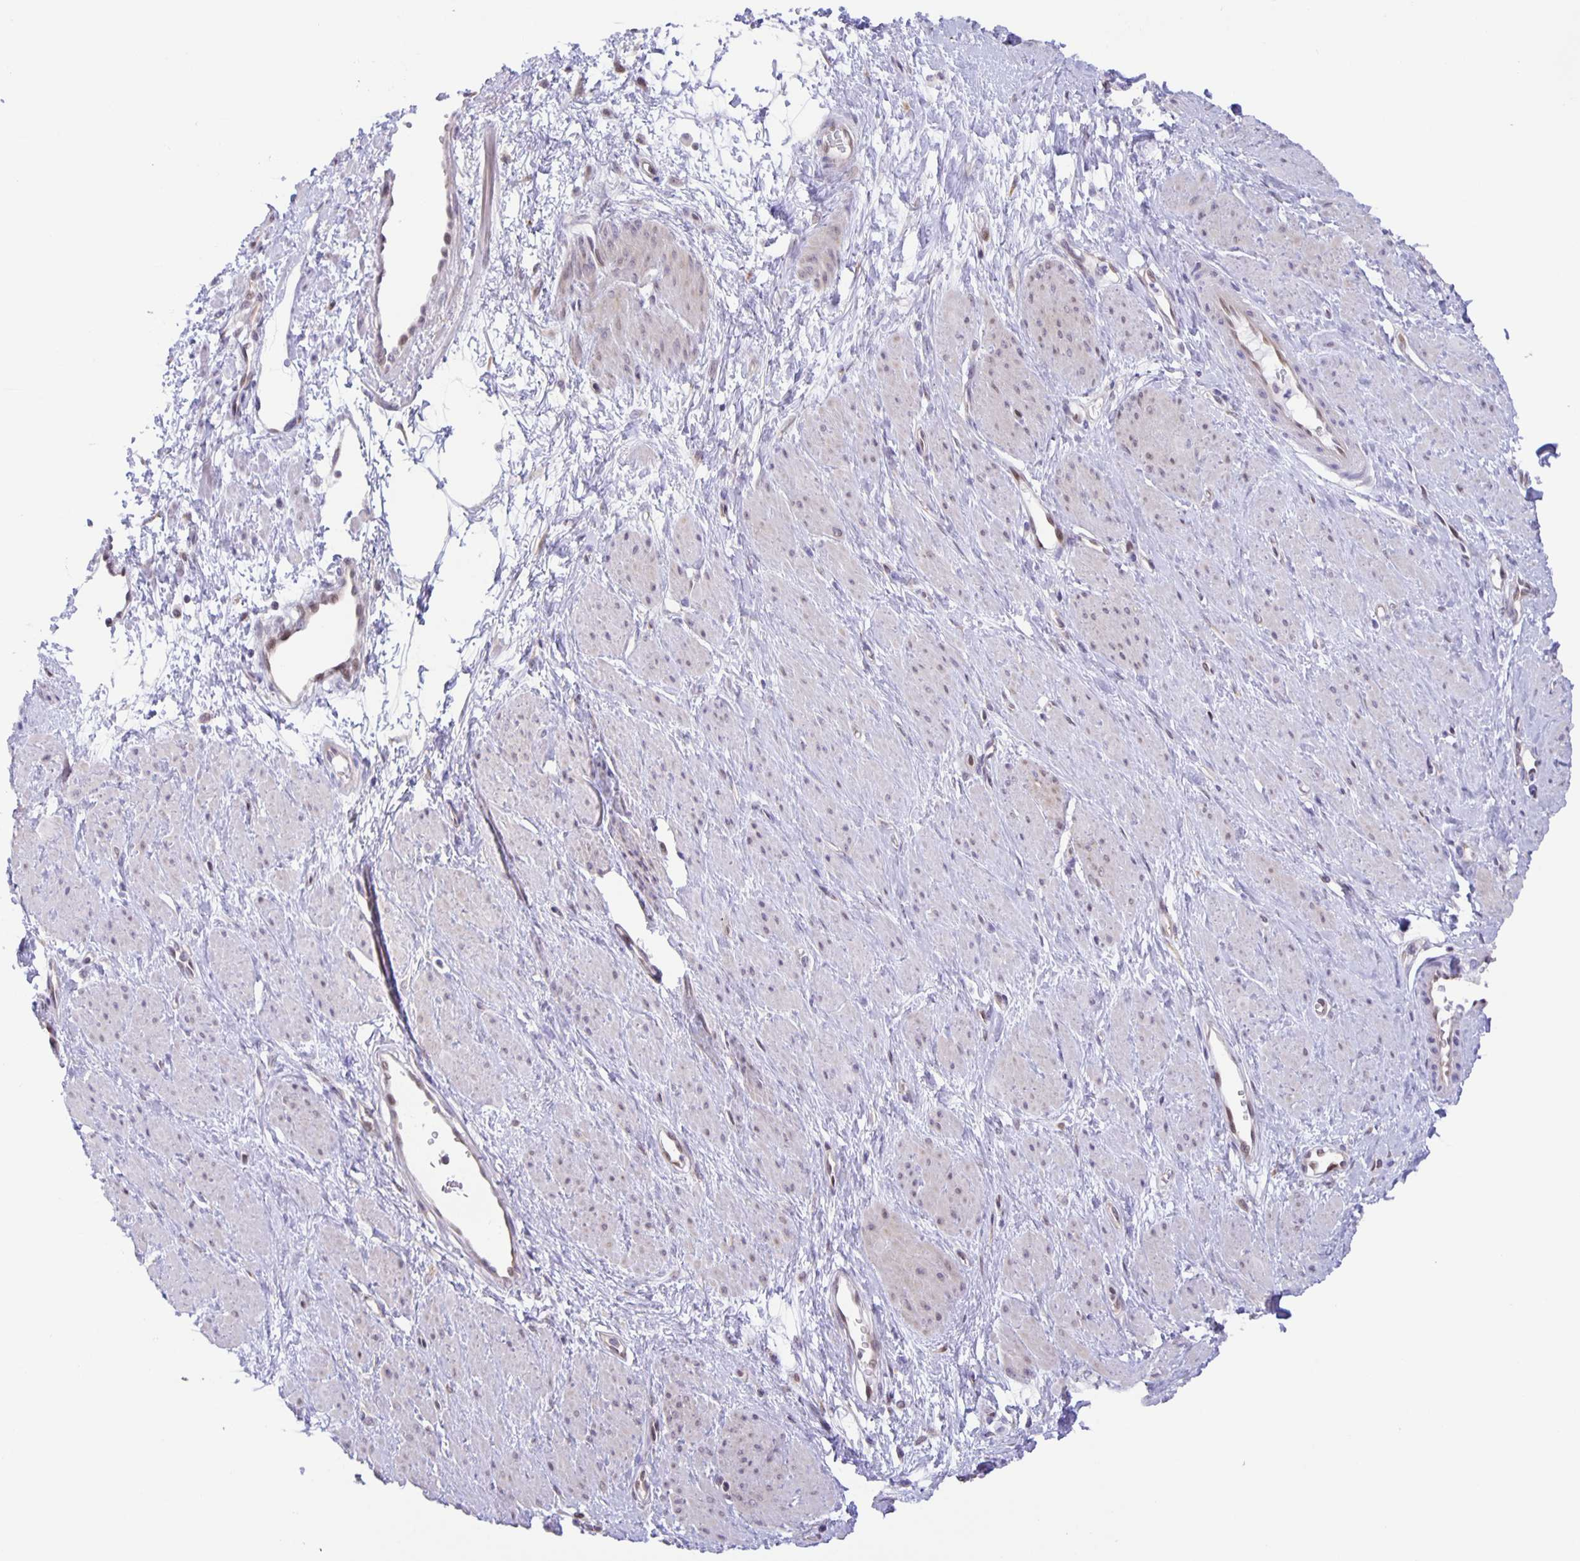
{"staining": {"intensity": "negative", "quantity": "none", "location": "none"}, "tissue": "smooth muscle", "cell_type": "Smooth muscle cells", "image_type": "normal", "snomed": [{"axis": "morphology", "description": "Normal tissue, NOS"}, {"axis": "topography", "description": "Smooth muscle"}, {"axis": "topography", "description": "Uterus"}], "caption": "An immunohistochemistry (IHC) image of benign smooth muscle is shown. There is no staining in smooth muscle cells of smooth muscle. (DAB immunohistochemistry (IHC) with hematoxylin counter stain).", "gene": "MAPK12", "patient": {"sex": "female", "age": 39}}